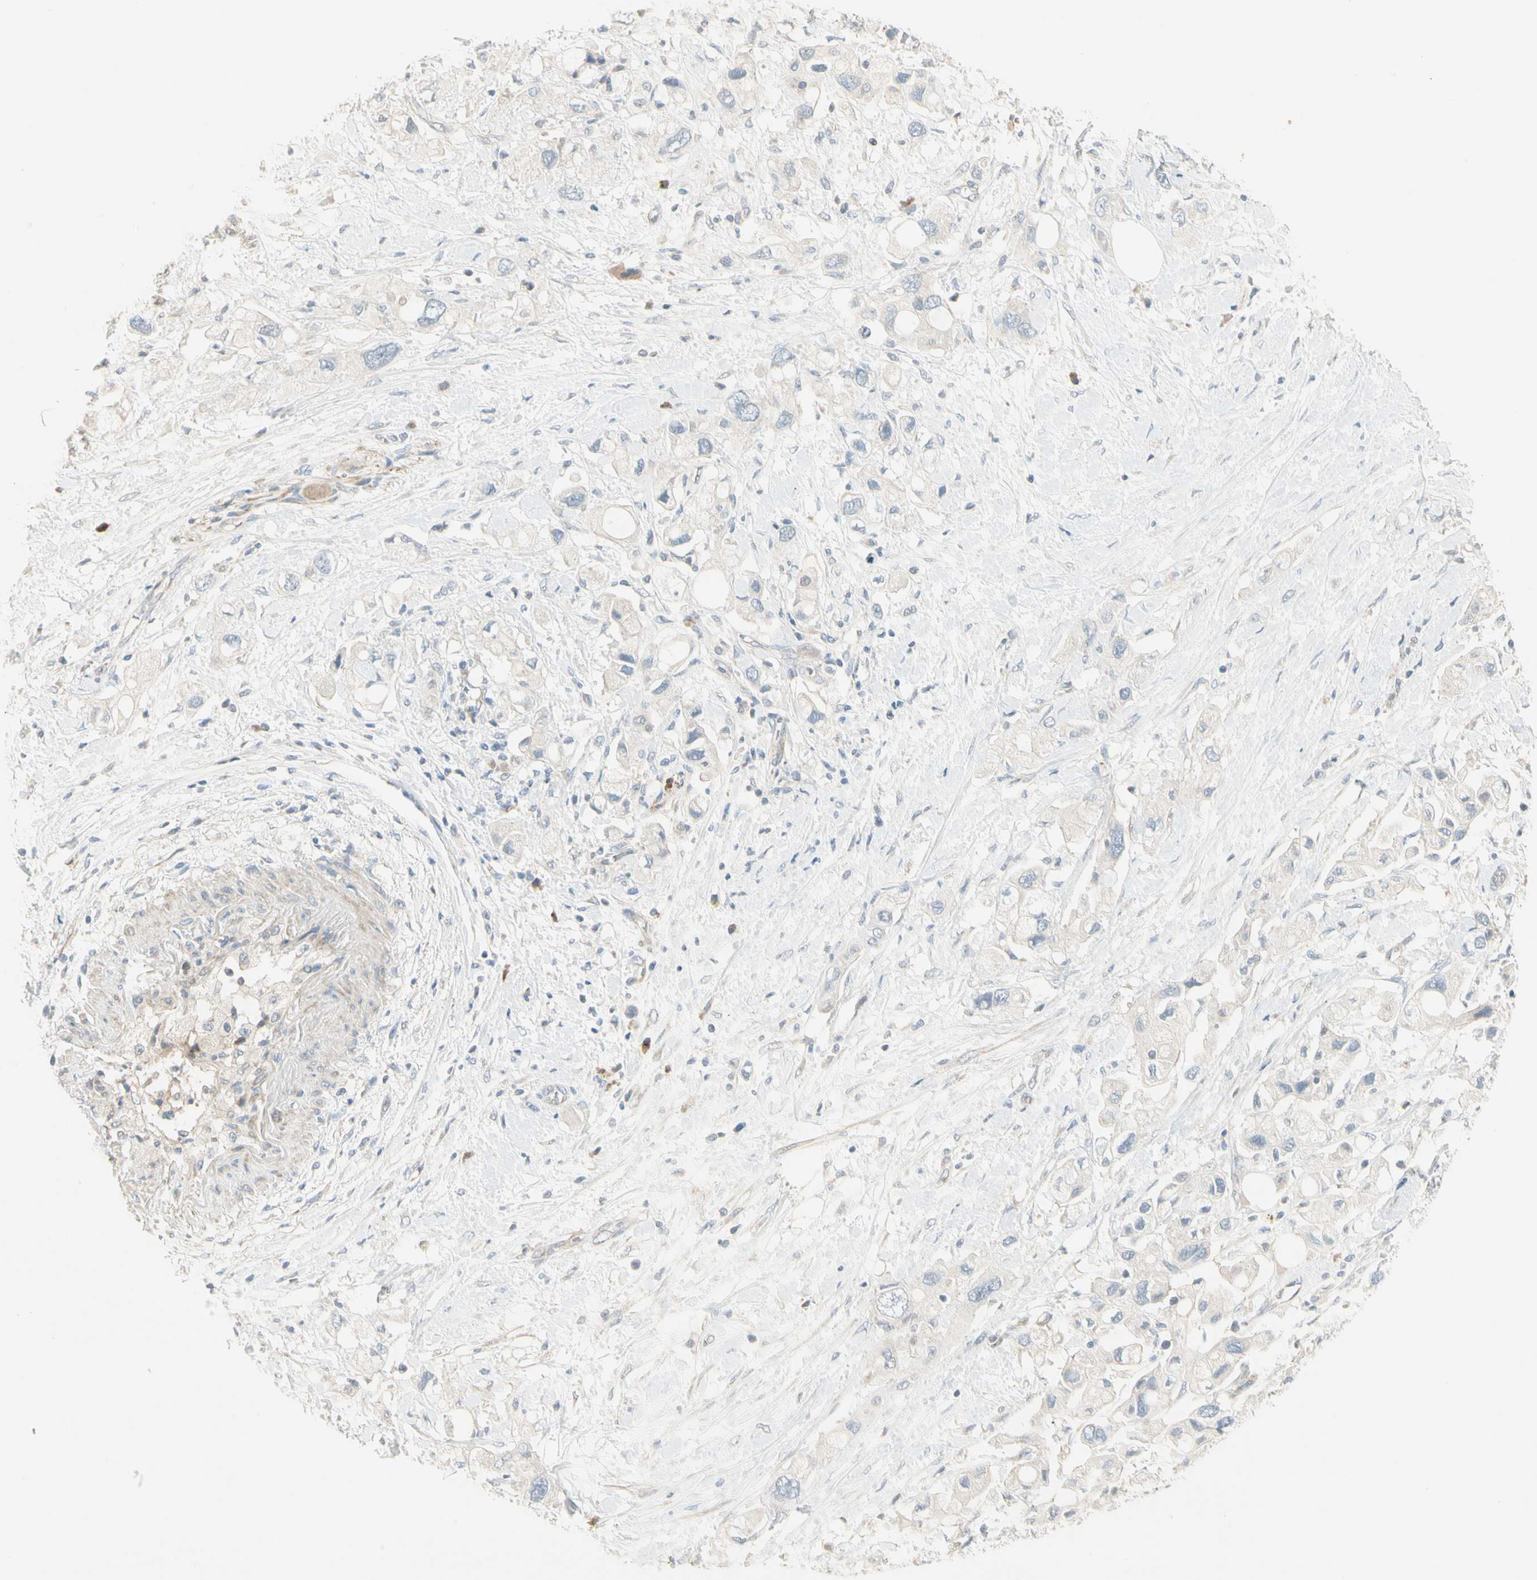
{"staining": {"intensity": "negative", "quantity": "none", "location": "none"}, "tissue": "pancreatic cancer", "cell_type": "Tumor cells", "image_type": "cancer", "snomed": [{"axis": "morphology", "description": "Adenocarcinoma, NOS"}, {"axis": "topography", "description": "Pancreas"}], "caption": "Human adenocarcinoma (pancreatic) stained for a protein using immunohistochemistry demonstrates no staining in tumor cells.", "gene": "ADGRA3", "patient": {"sex": "female", "age": 56}}